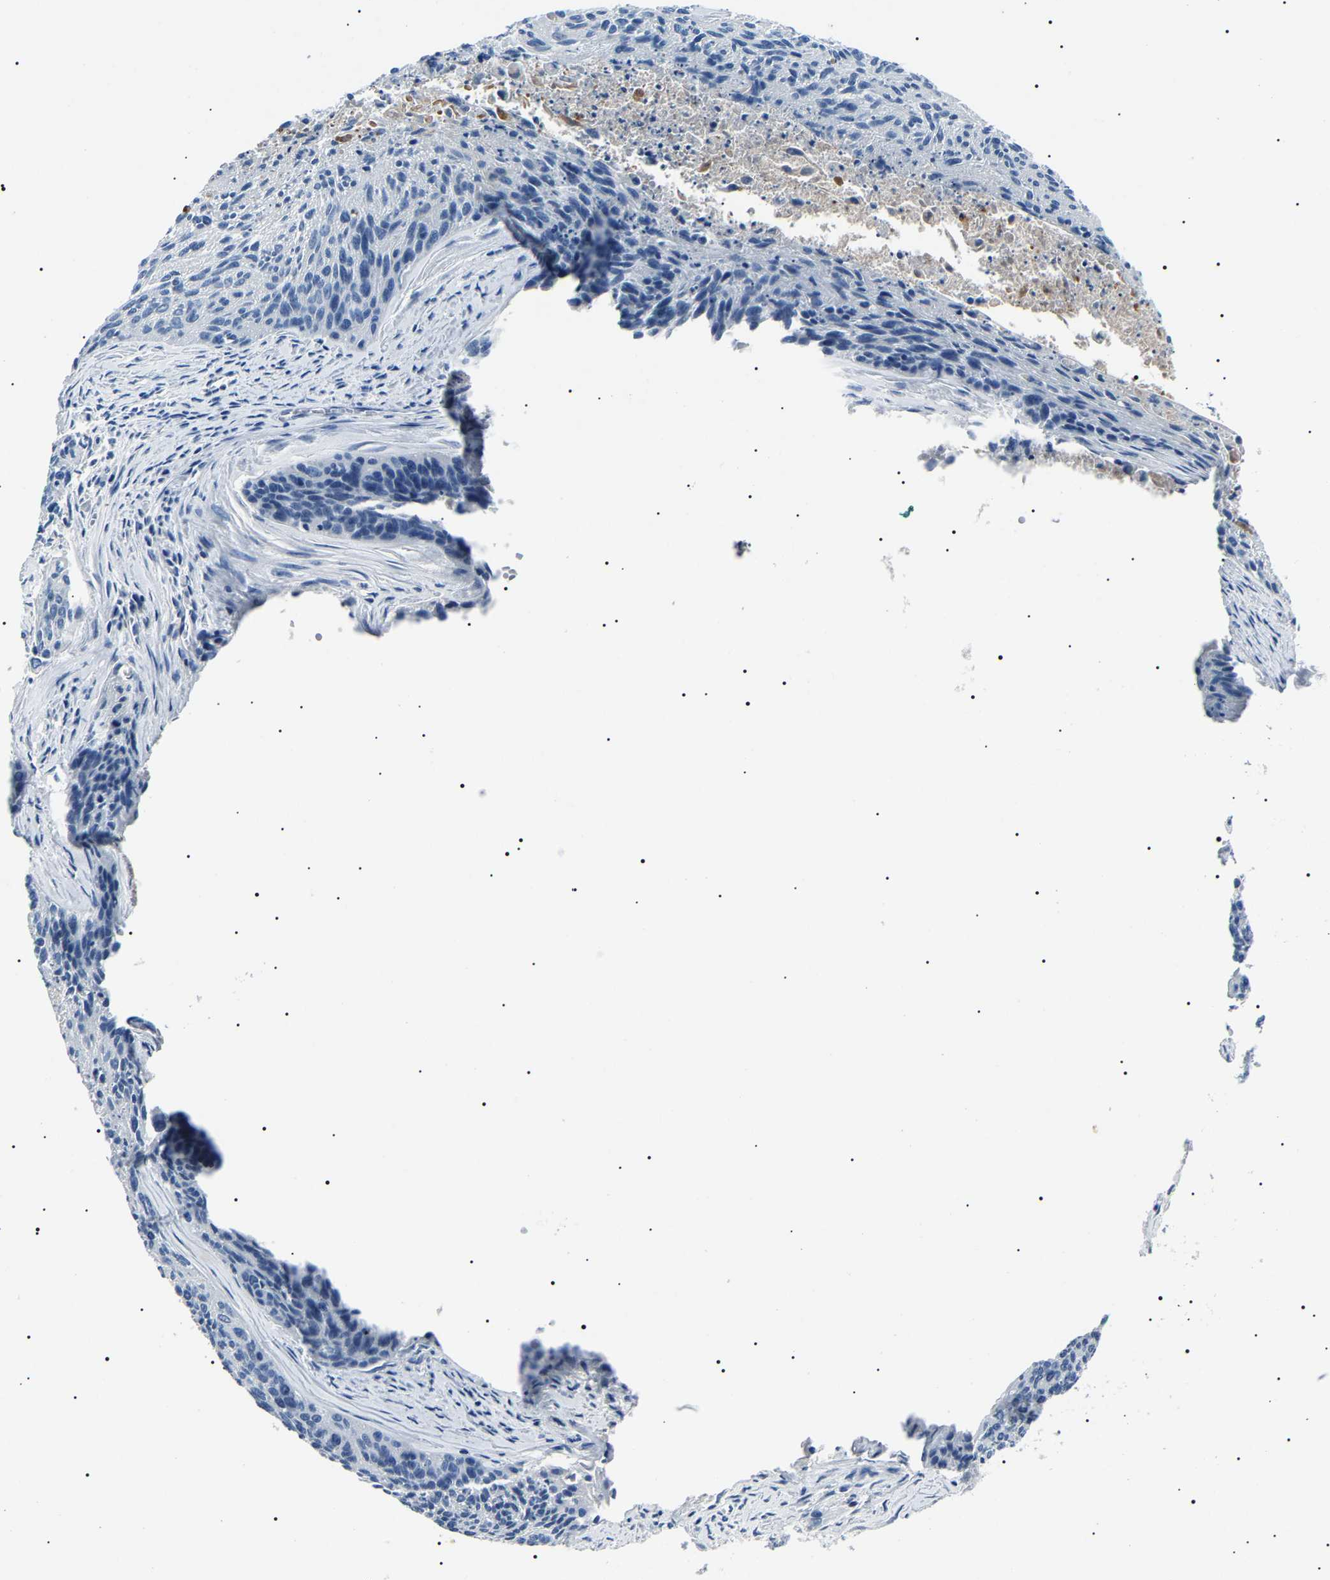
{"staining": {"intensity": "negative", "quantity": "none", "location": "none"}, "tissue": "cervical cancer", "cell_type": "Tumor cells", "image_type": "cancer", "snomed": [{"axis": "morphology", "description": "Squamous cell carcinoma, NOS"}, {"axis": "topography", "description": "Cervix"}], "caption": "The micrograph displays no staining of tumor cells in cervical cancer (squamous cell carcinoma). The staining was performed using DAB (3,3'-diaminobenzidine) to visualize the protein expression in brown, while the nuclei were stained in blue with hematoxylin (Magnification: 20x).", "gene": "KLK15", "patient": {"sex": "female", "age": 55}}